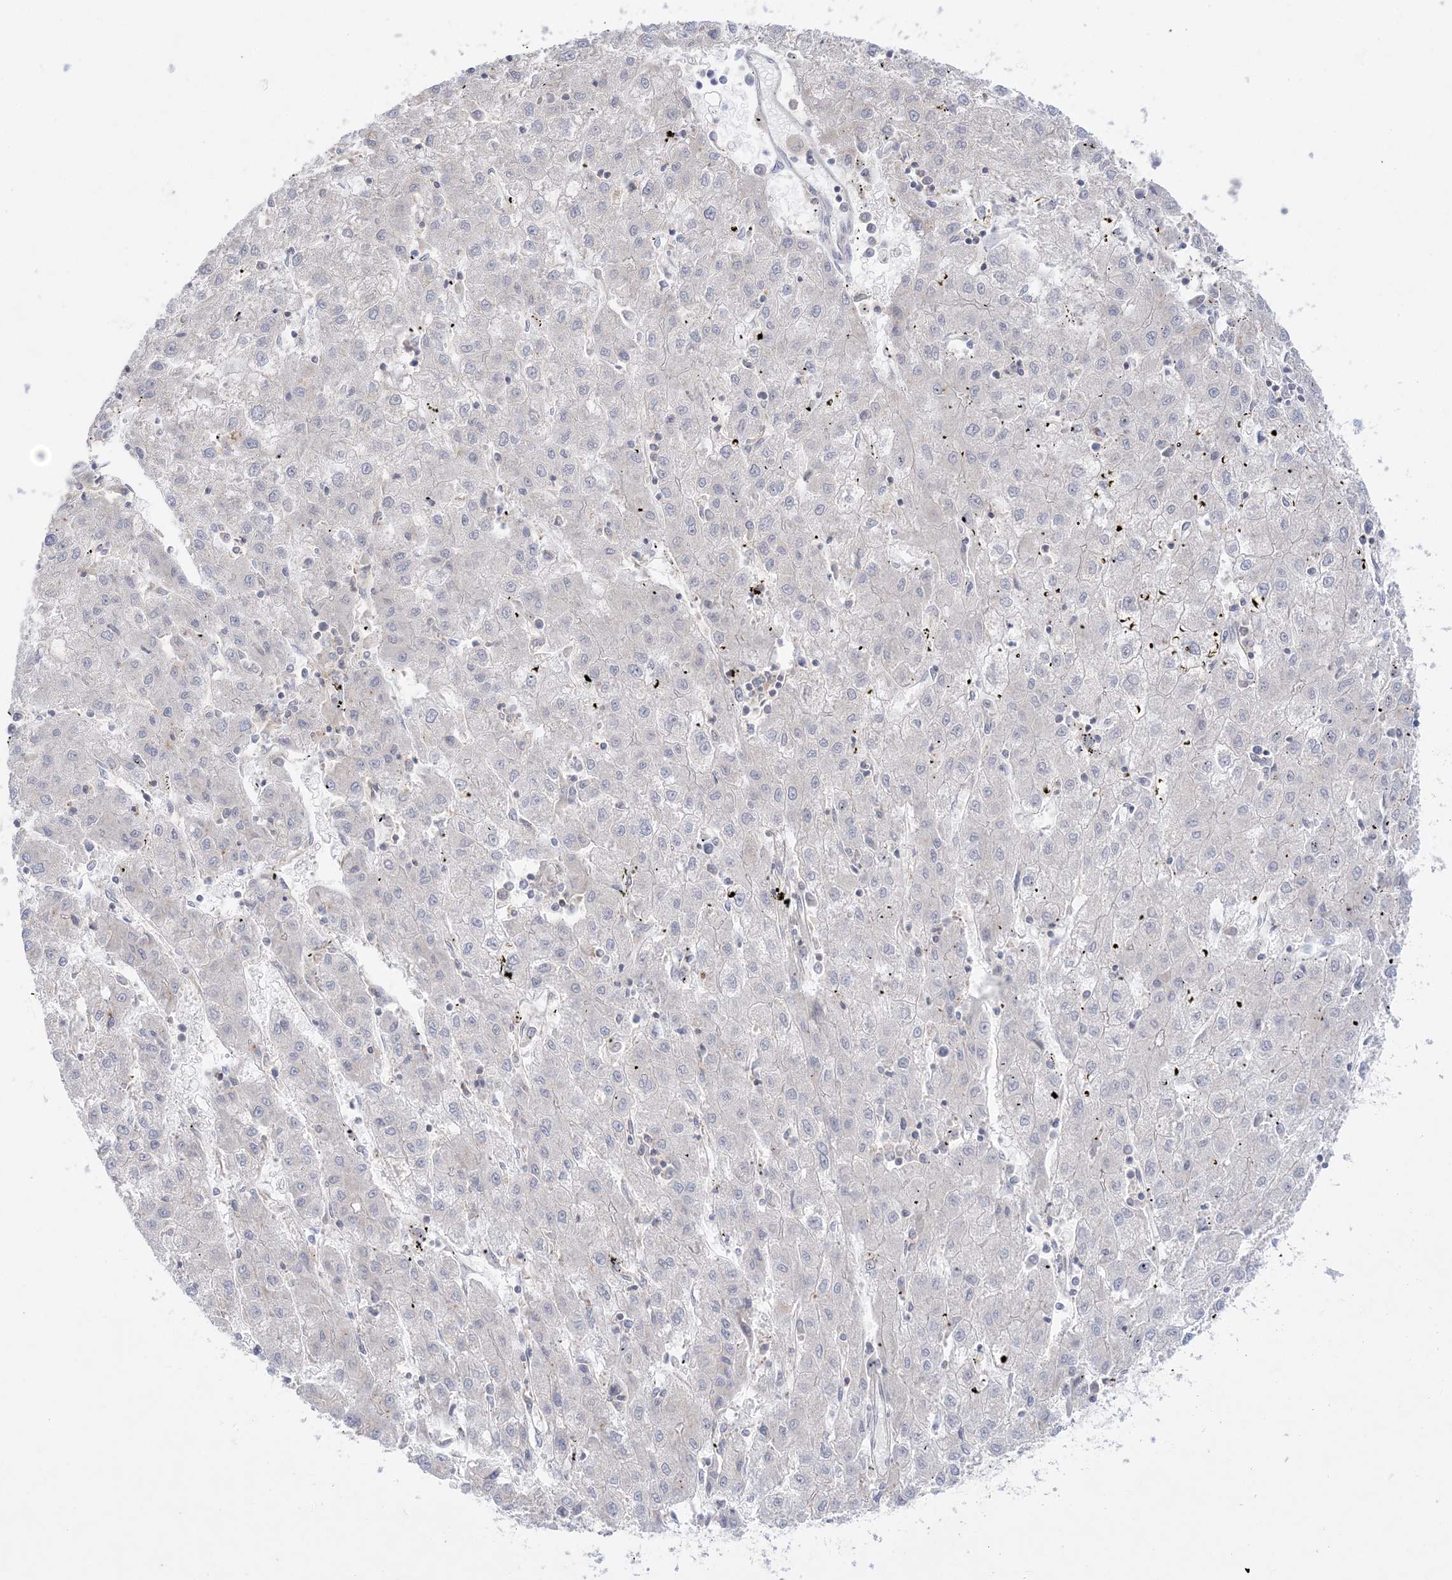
{"staining": {"intensity": "negative", "quantity": "none", "location": "none"}, "tissue": "liver cancer", "cell_type": "Tumor cells", "image_type": "cancer", "snomed": [{"axis": "morphology", "description": "Carcinoma, Hepatocellular, NOS"}, {"axis": "topography", "description": "Liver"}], "caption": "DAB immunohistochemical staining of human liver cancer exhibits no significant expression in tumor cells.", "gene": "SH3BP4", "patient": {"sex": "male", "age": 72}}